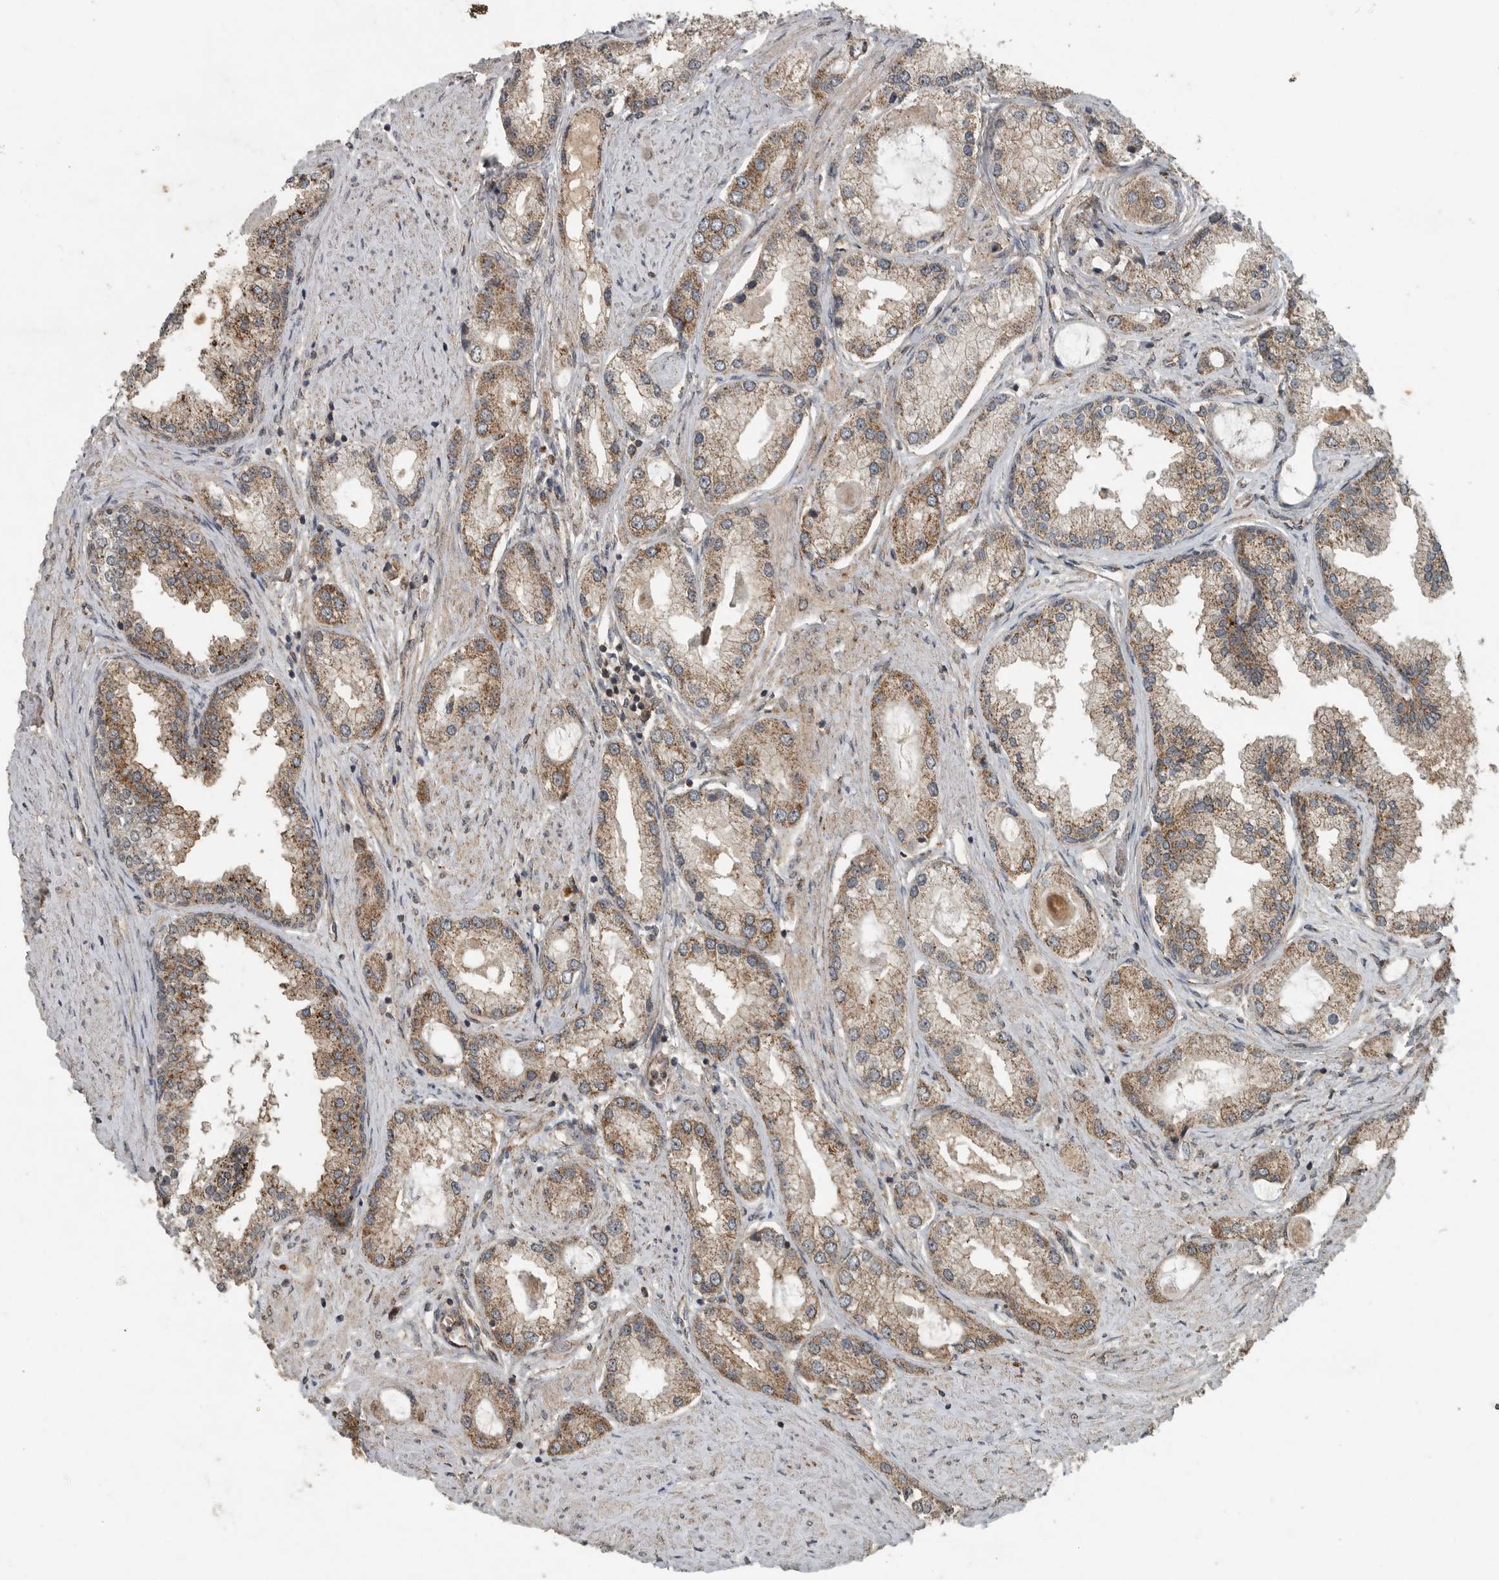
{"staining": {"intensity": "moderate", "quantity": ">75%", "location": "cytoplasmic/membranous"}, "tissue": "prostate cancer", "cell_type": "Tumor cells", "image_type": "cancer", "snomed": [{"axis": "morphology", "description": "Adenocarcinoma, Low grade"}, {"axis": "topography", "description": "Prostate"}], "caption": "Protein expression by immunohistochemistry (IHC) shows moderate cytoplasmic/membranous staining in about >75% of tumor cells in adenocarcinoma (low-grade) (prostate). The staining was performed using DAB (3,3'-diaminobenzidine), with brown indicating positive protein expression. Nuclei are stained blue with hematoxylin.", "gene": "IL6ST", "patient": {"sex": "male", "age": 62}}